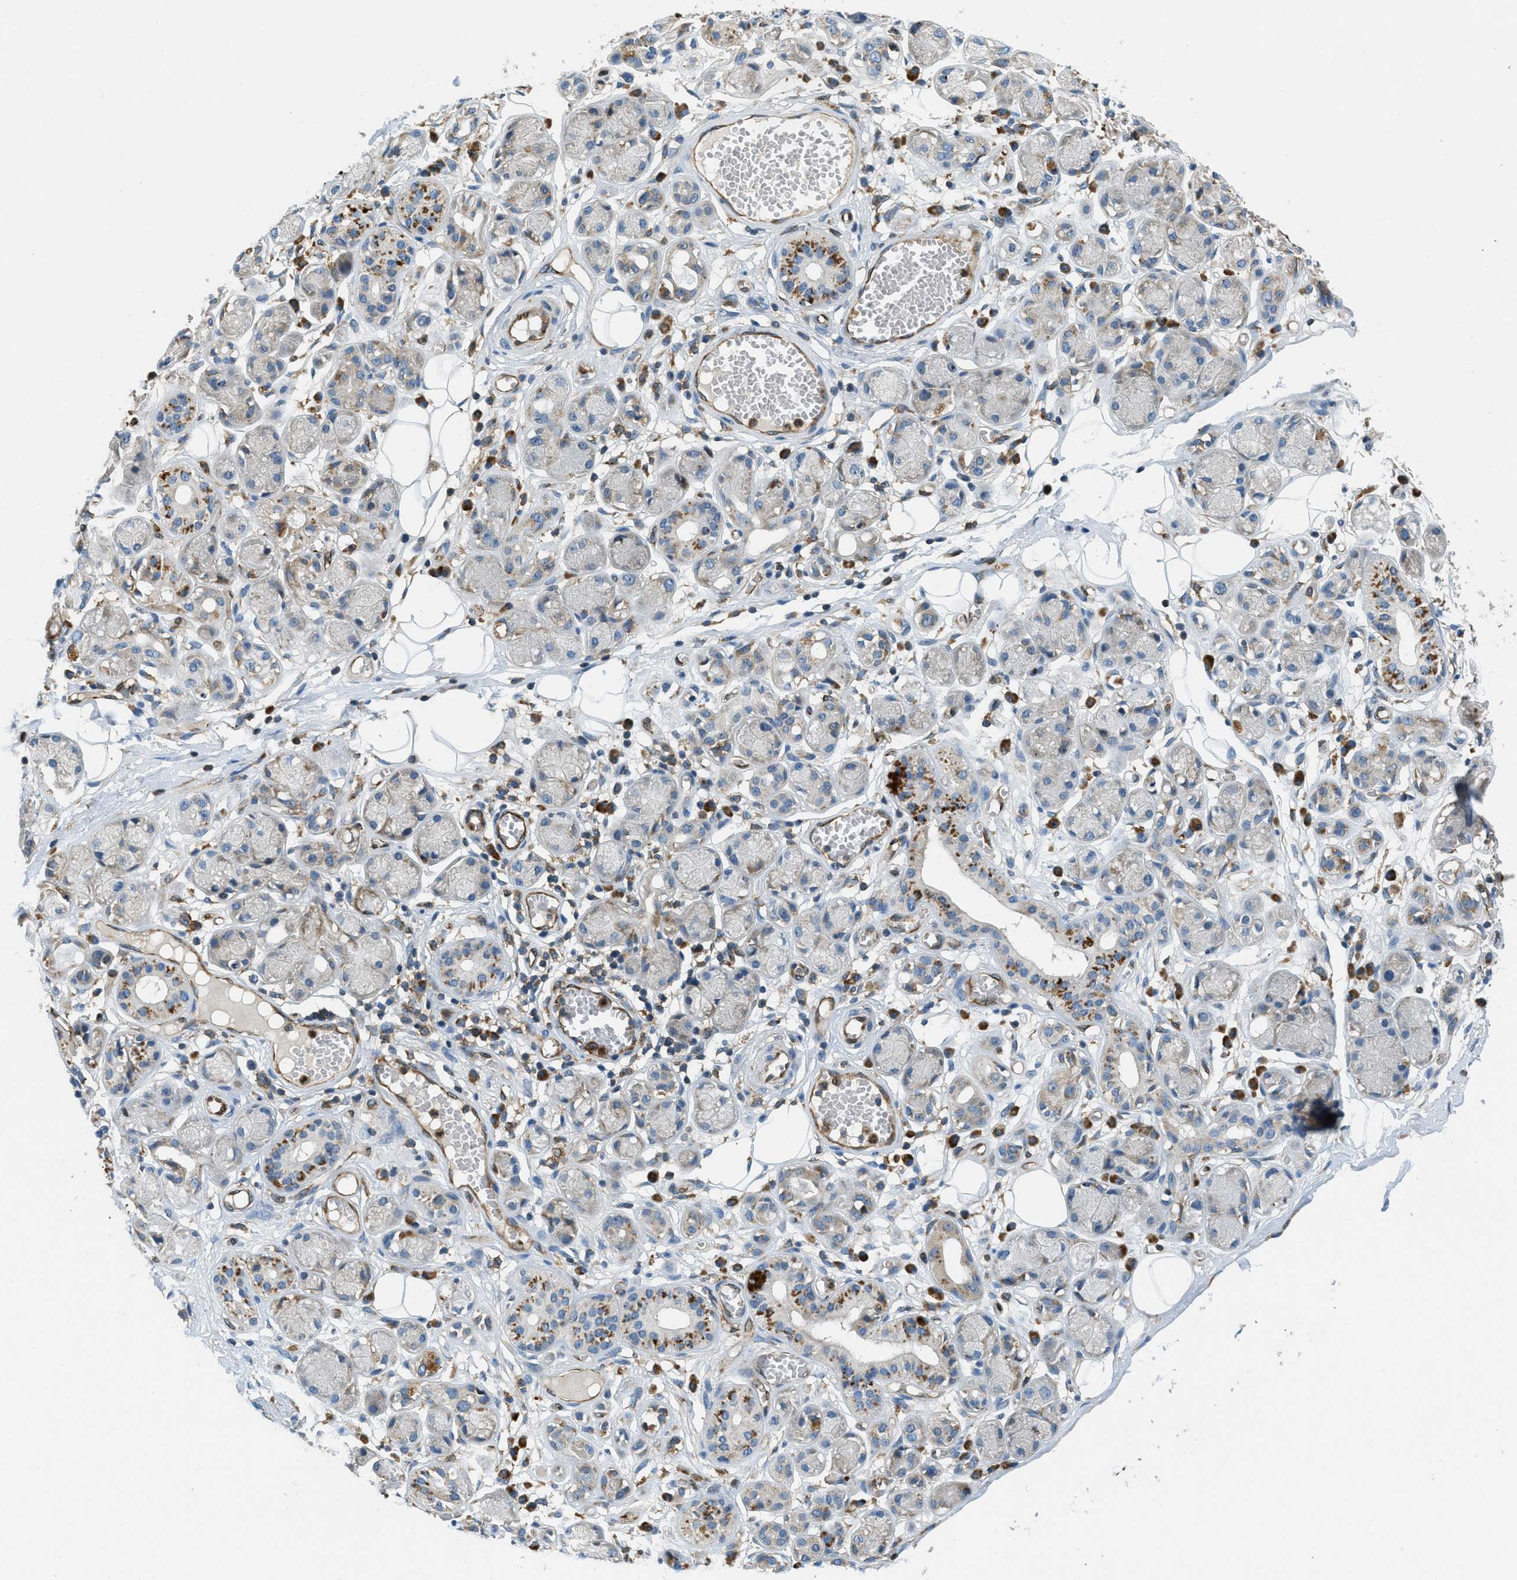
{"staining": {"intensity": "moderate", "quantity": ">75%", "location": "cytoplasmic/membranous"}, "tissue": "adipose tissue", "cell_type": "Adipocytes", "image_type": "normal", "snomed": [{"axis": "morphology", "description": "Normal tissue, NOS"}, {"axis": "morphology", "description": "Inflammation, NOS"}, {"axis": "topography", "description": "Salivary gland"}, {"axis": "topography", "description": "Peripheral nerve tissue"}], "caption": "Immunohistochemistry (IHC) (DAB (3,3'-diaminobenzidine)) staining of normal human adipose tissue displays moderate cytoplasmic/membranous protein staining in about >75% of adipocytes.", "gene": "GIMAP8", "patient": {"sex": "female", "age": 75}}